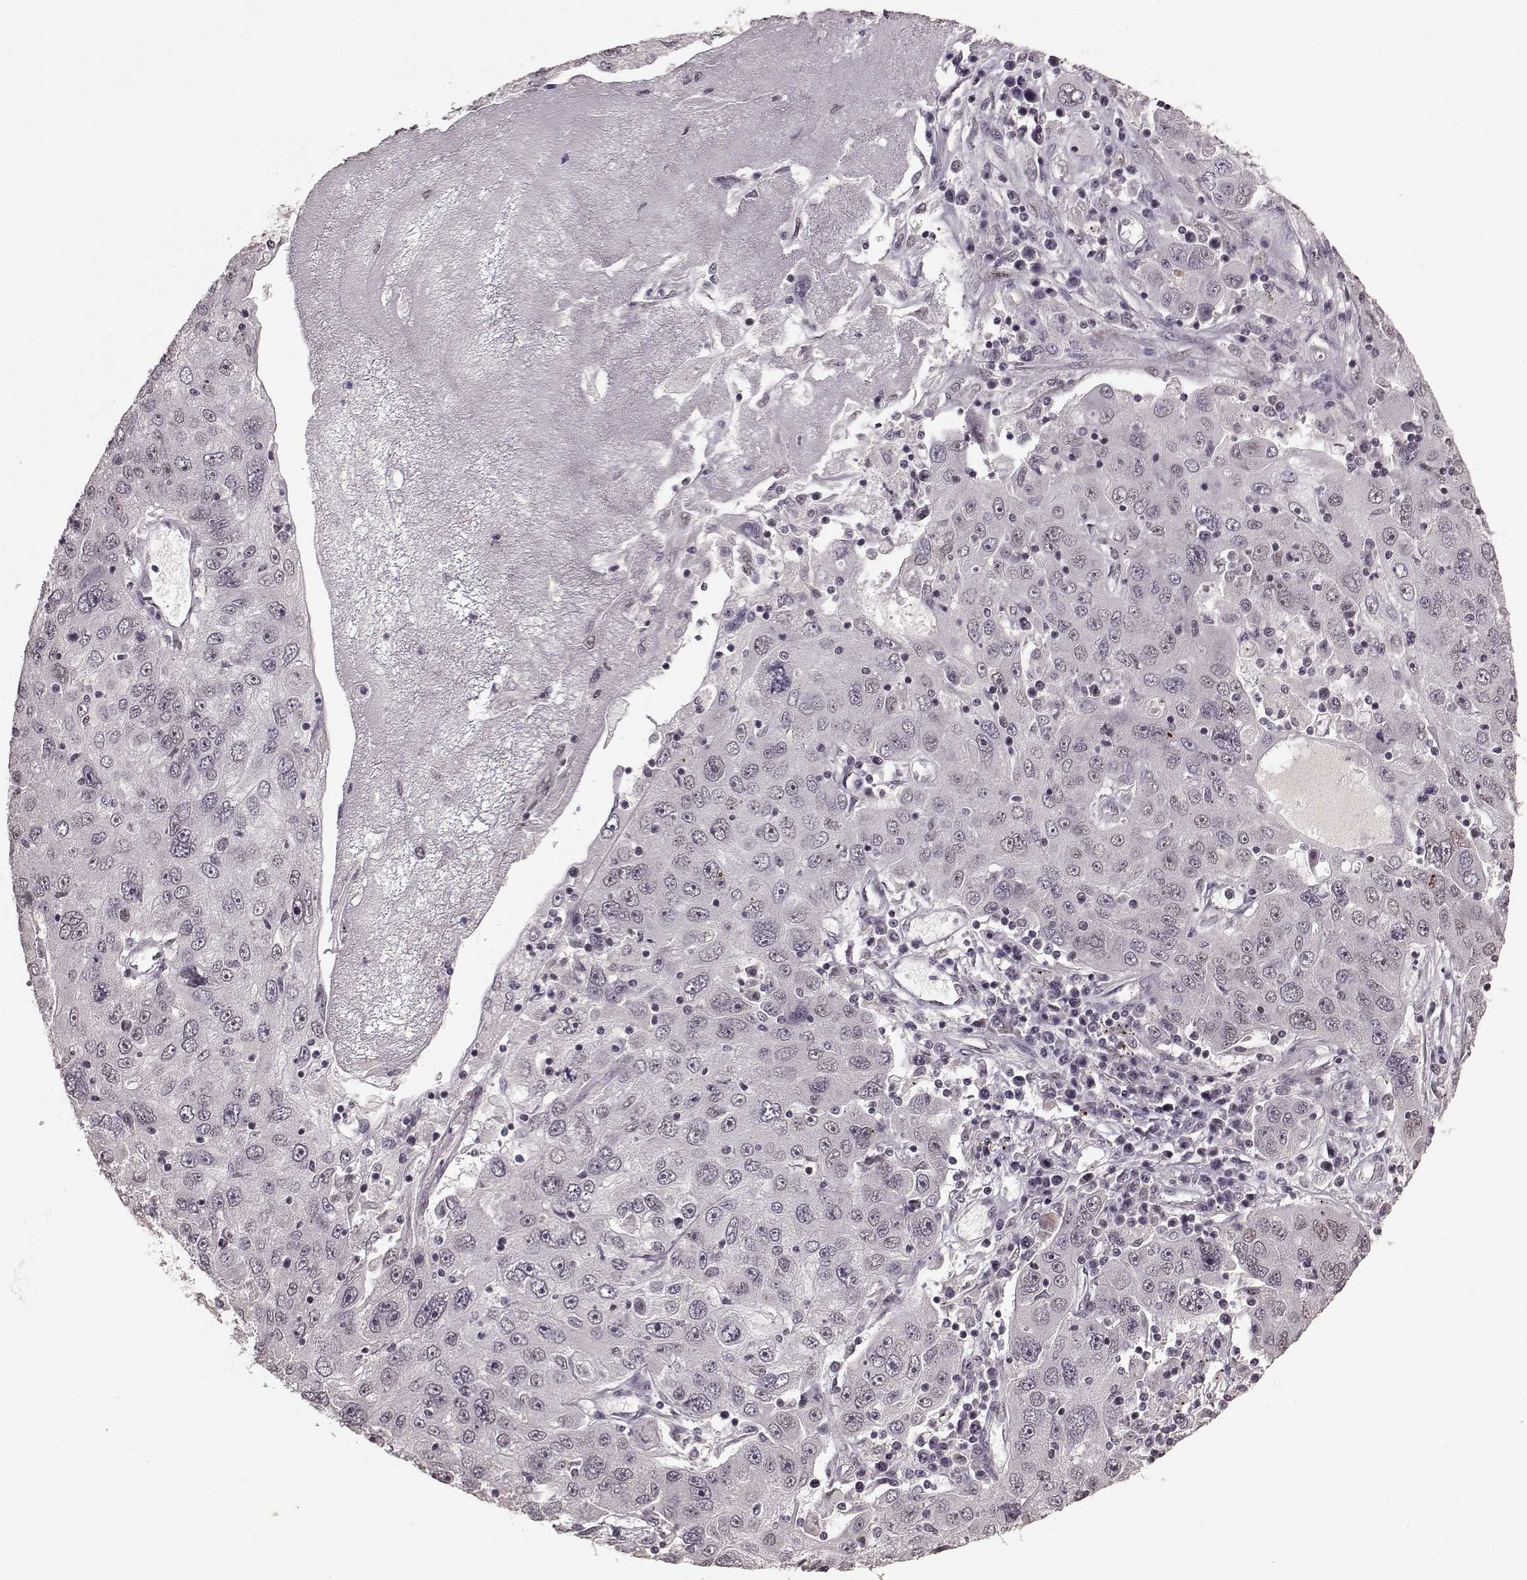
{"staining": {"intensity": "negative", "quantity": "none", "location": "none"}, "tissue": "stomach cancer", "cell_type": "Tumor cells", "image_type": "cancer", "snomed": [{"axis": "morphology", "description": "Adenocarcinoma, NOS"}, {"axis": "topography", "description": "Stomach"}], "caption": "An image of human stomach adenocarcinoma is negative for staining in tumor cells.", "gene": "RRAGD", "patient": {"sex": "male", "age": 56}}